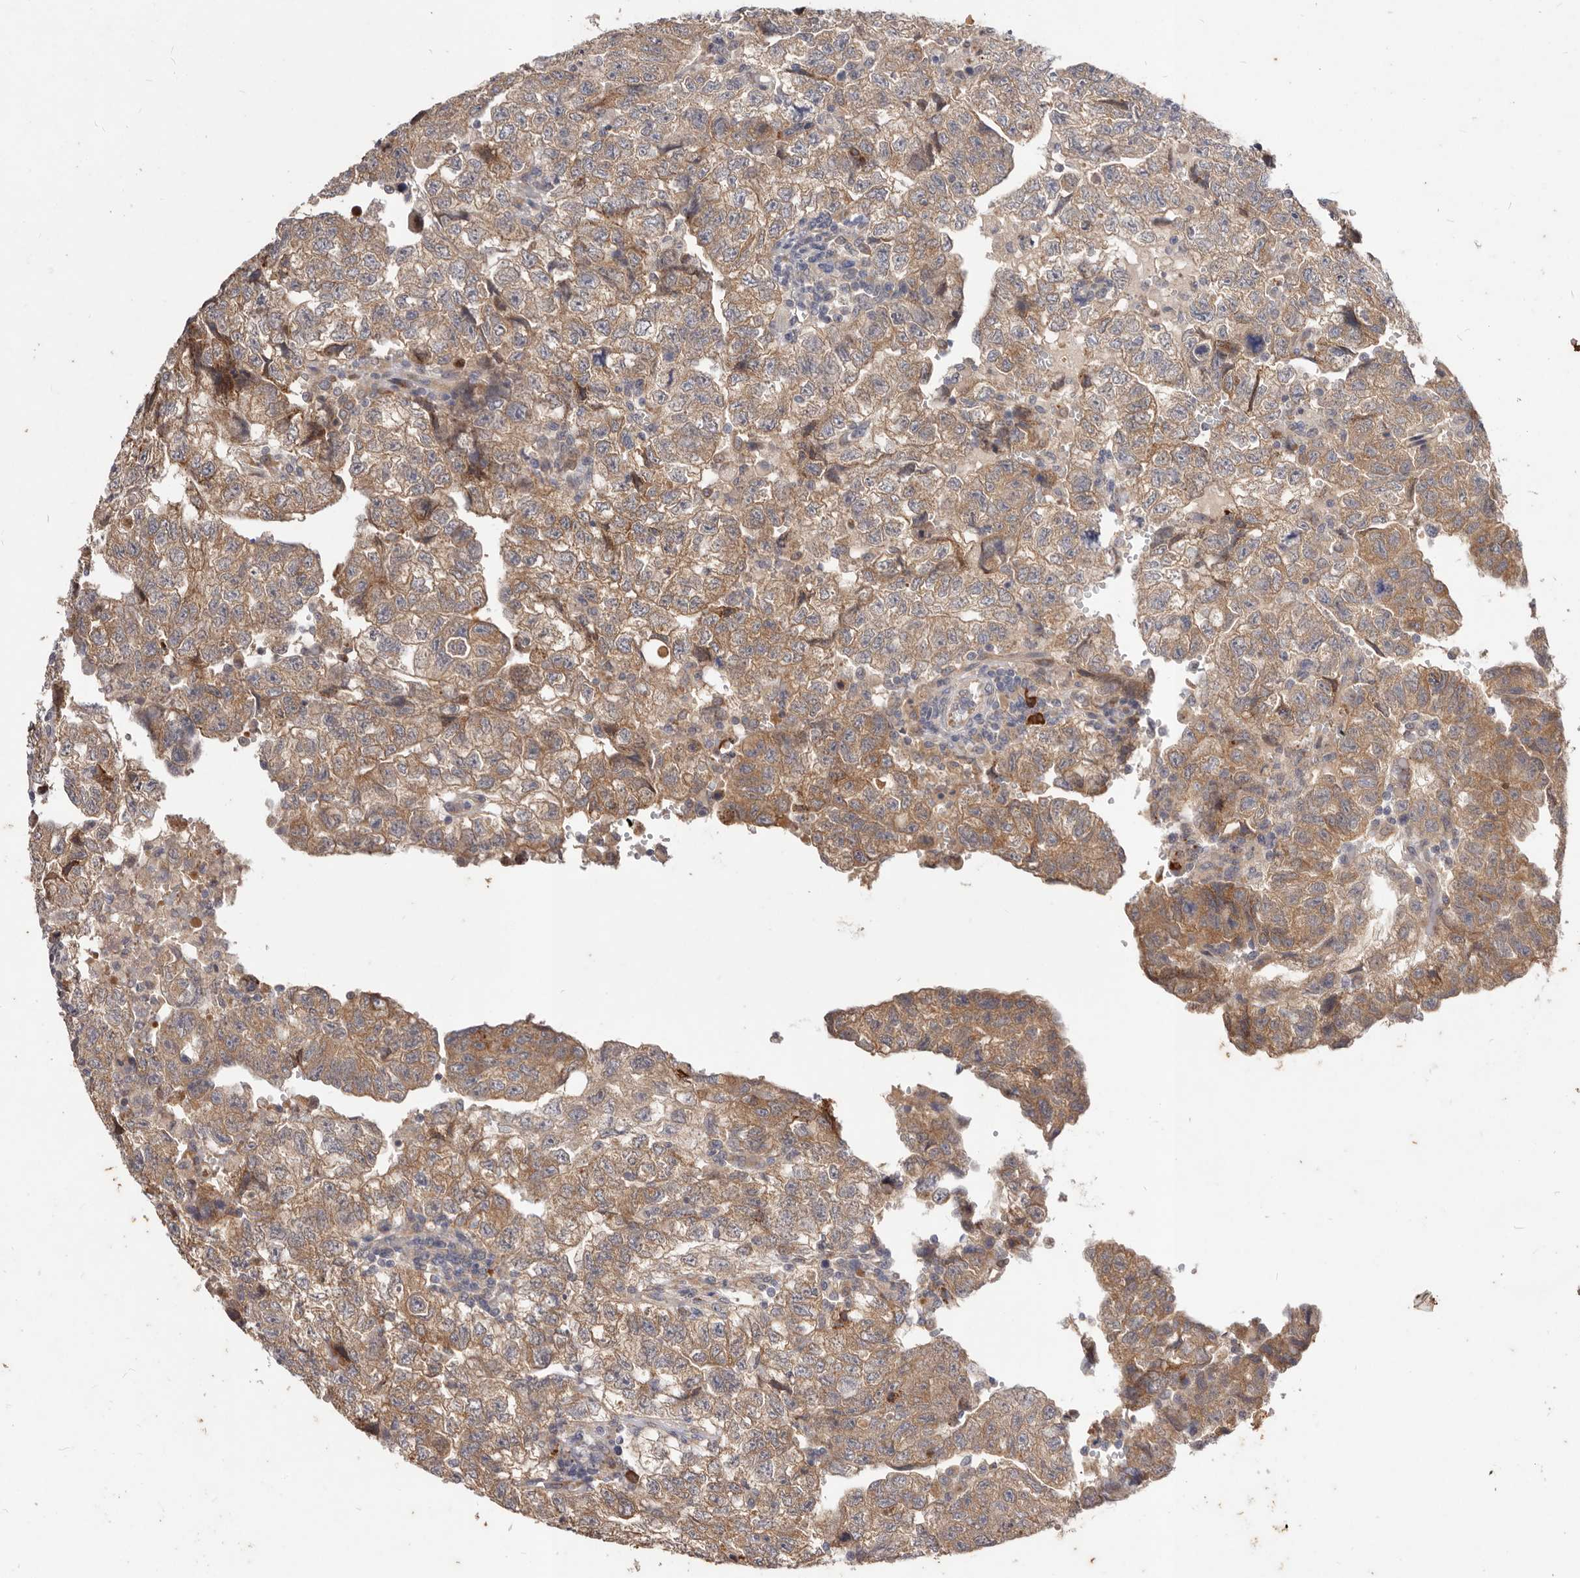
{"staining": {"intensity": "moderate", "quantity": ">75%", "location": "cytoplasmic/membranous"}, "tissue": "testis cancer", "cell_type": "Tumor cells", "image_type": "cancer", "snomed": [{"axis": "morphology", "description": "Carcinoma, Embryonal, NOS"}, {"axis": "topography", "description": "Testis"}], "caption": "Moderate cytoplasmic/membranous positivity is seen in approximately >75% of tumor cells in testis embryonal carcinoma.", "gene": "WDR77", "patient": {"sex": "male", "age": 36}}